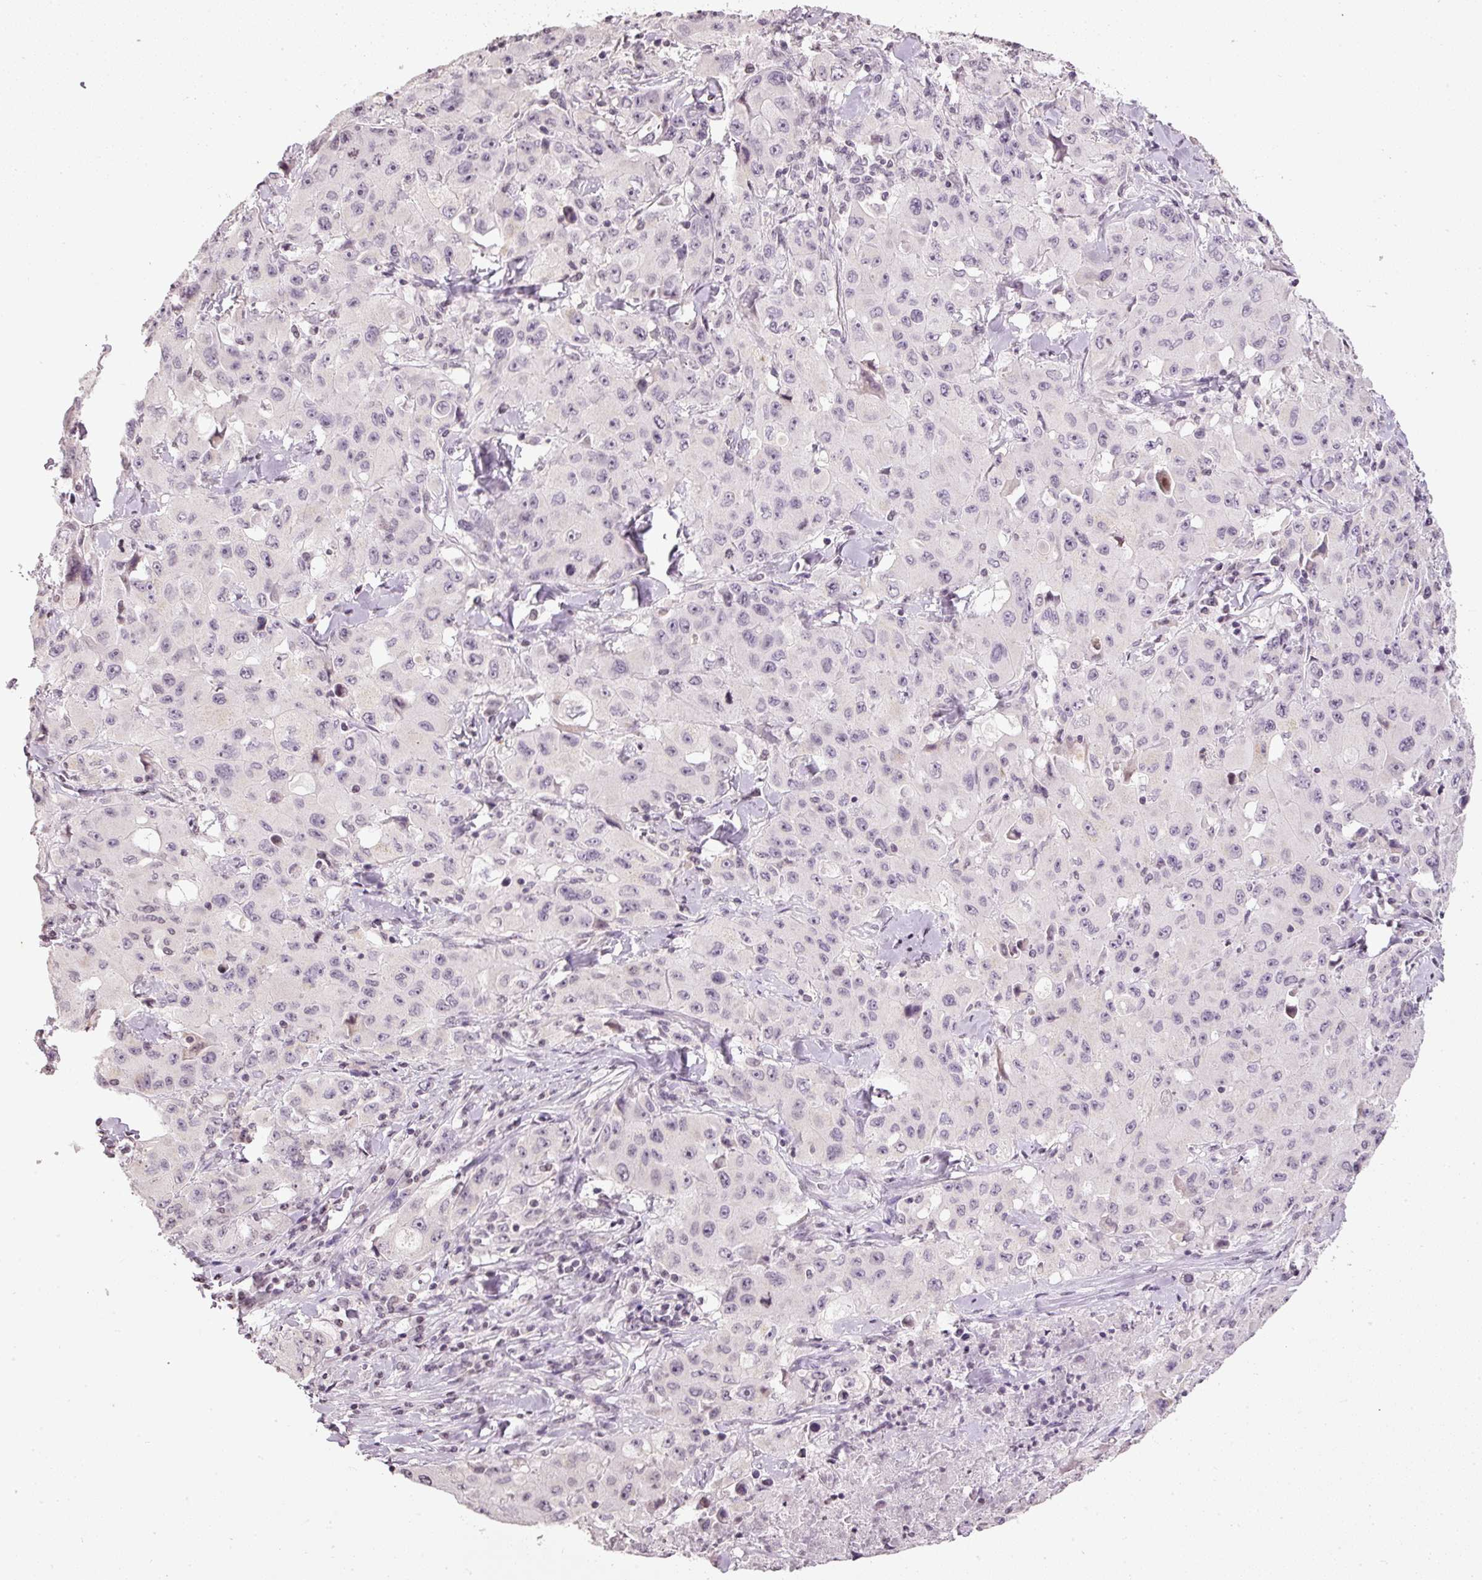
{"staining": {"intensity": "weak", "quantity": "<25%", "location": "nuclear"}, "tissue": "lung cancer", "cell_type": "Tumor cells", "image_type": "cancer", "snomed": [{"axis": "morphology", "description": "Squamous cell carcinoma, NOS"}, {"axis": "topography", "description": "Lung"}], "caption": "Protein analysis of lung squamous cell carcinoma shows no significant staining in tumor cells.", "gene": "NRDE2", "patient": {"sex": "male", "age": 63}}